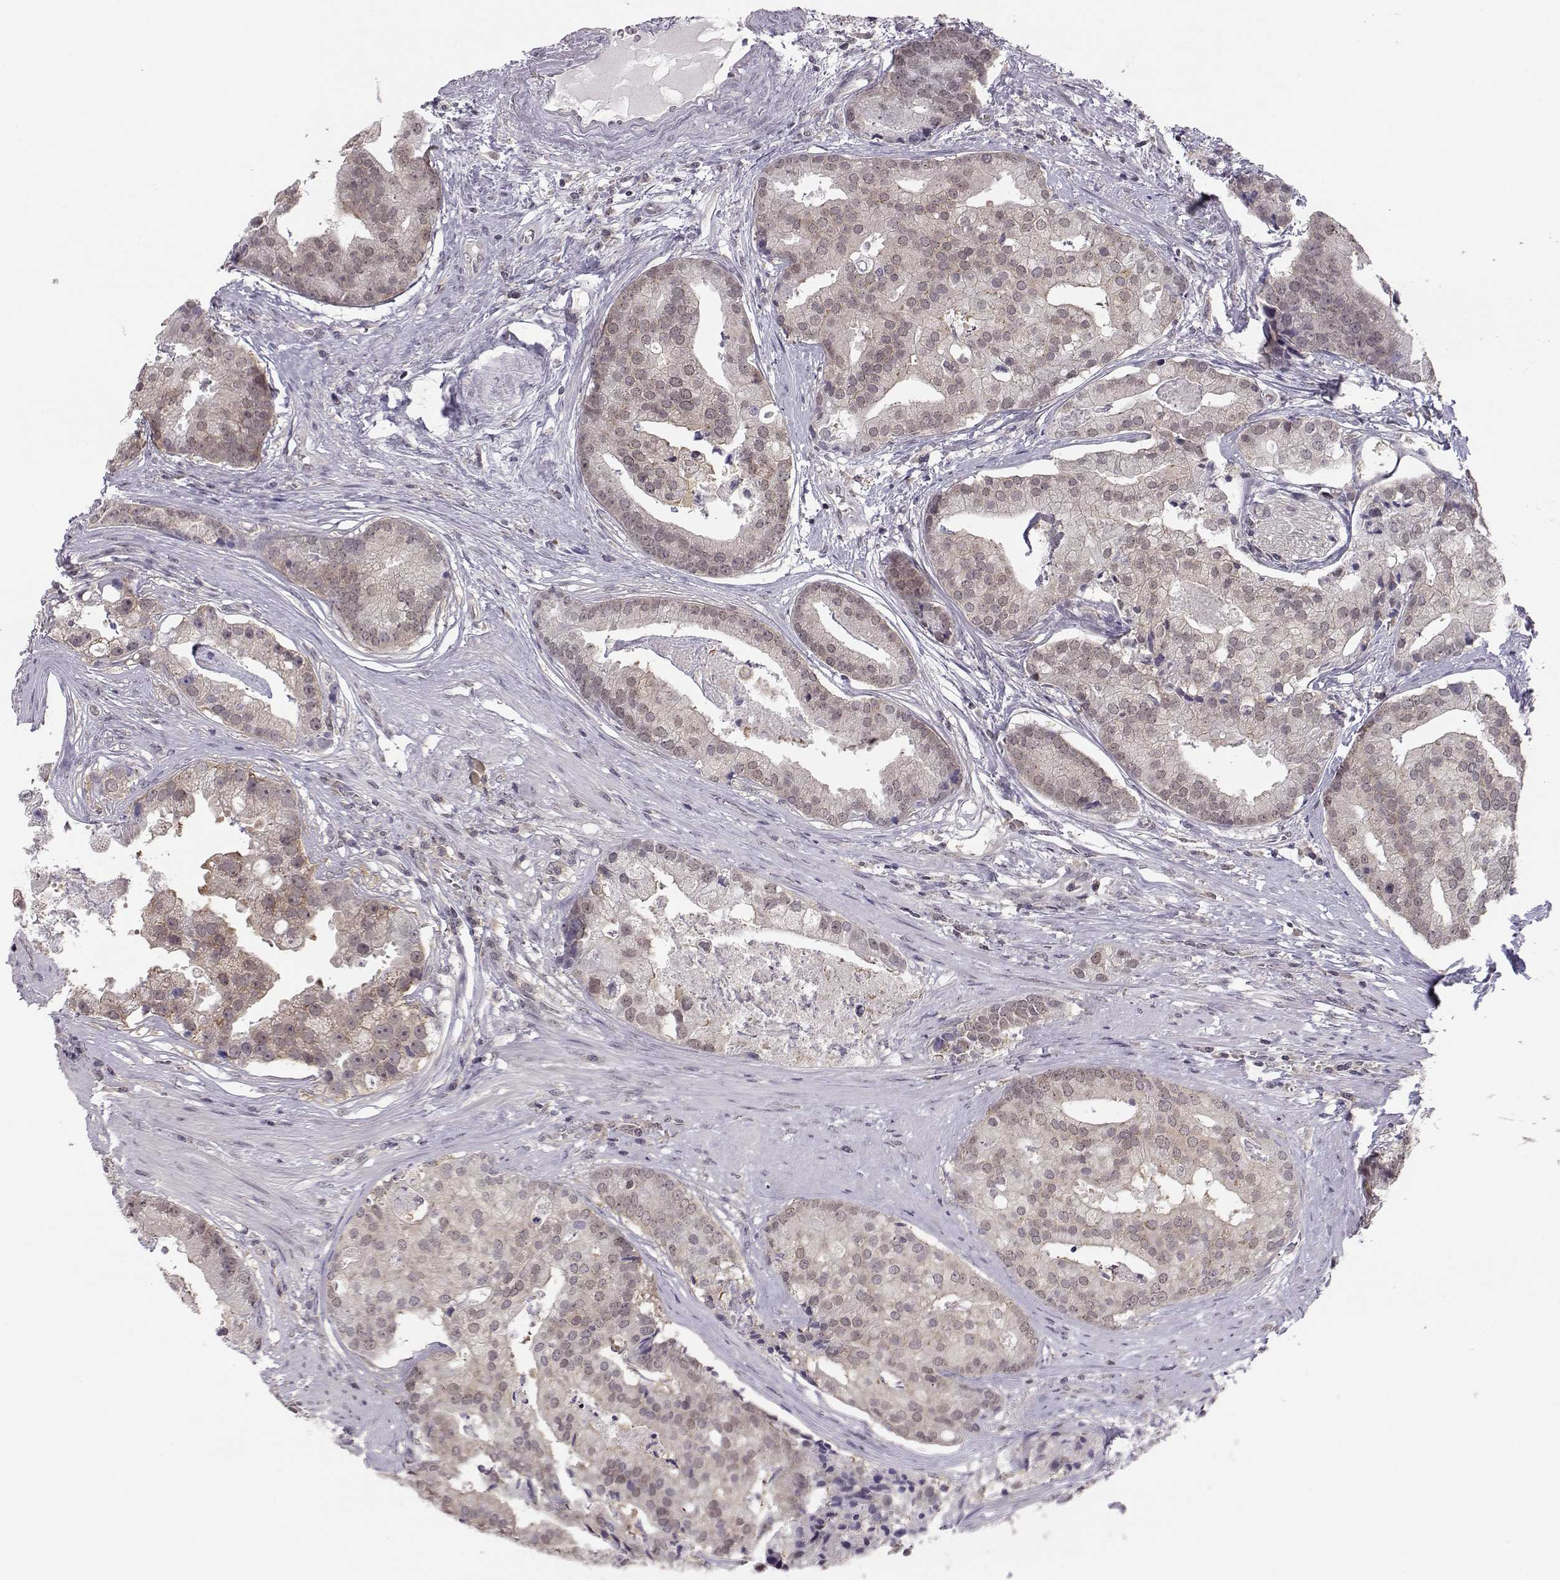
{"staining": {"intensity": "weak", "quantity": "25%-75%", "location": "cytoplasmic/membranous"}, "tissue": "prostate cancer", "cell_type": "Tumor cells", "image_type": "cancer", "snomed": [{"axis": "morphology", "description": "Adenocarcinoma, NOS"}, {"axis": "topography", "description": "Prostate and seminal vesicle, NOS"}, {"axis": "topography", "description": "Prostate"}], "caption": "Prostate adenocarcinoma stained with a protein marker reveals weak staining in tumor cells.", "gene": "KIF13B", "patient": {"sex": "male", "age": 44}}